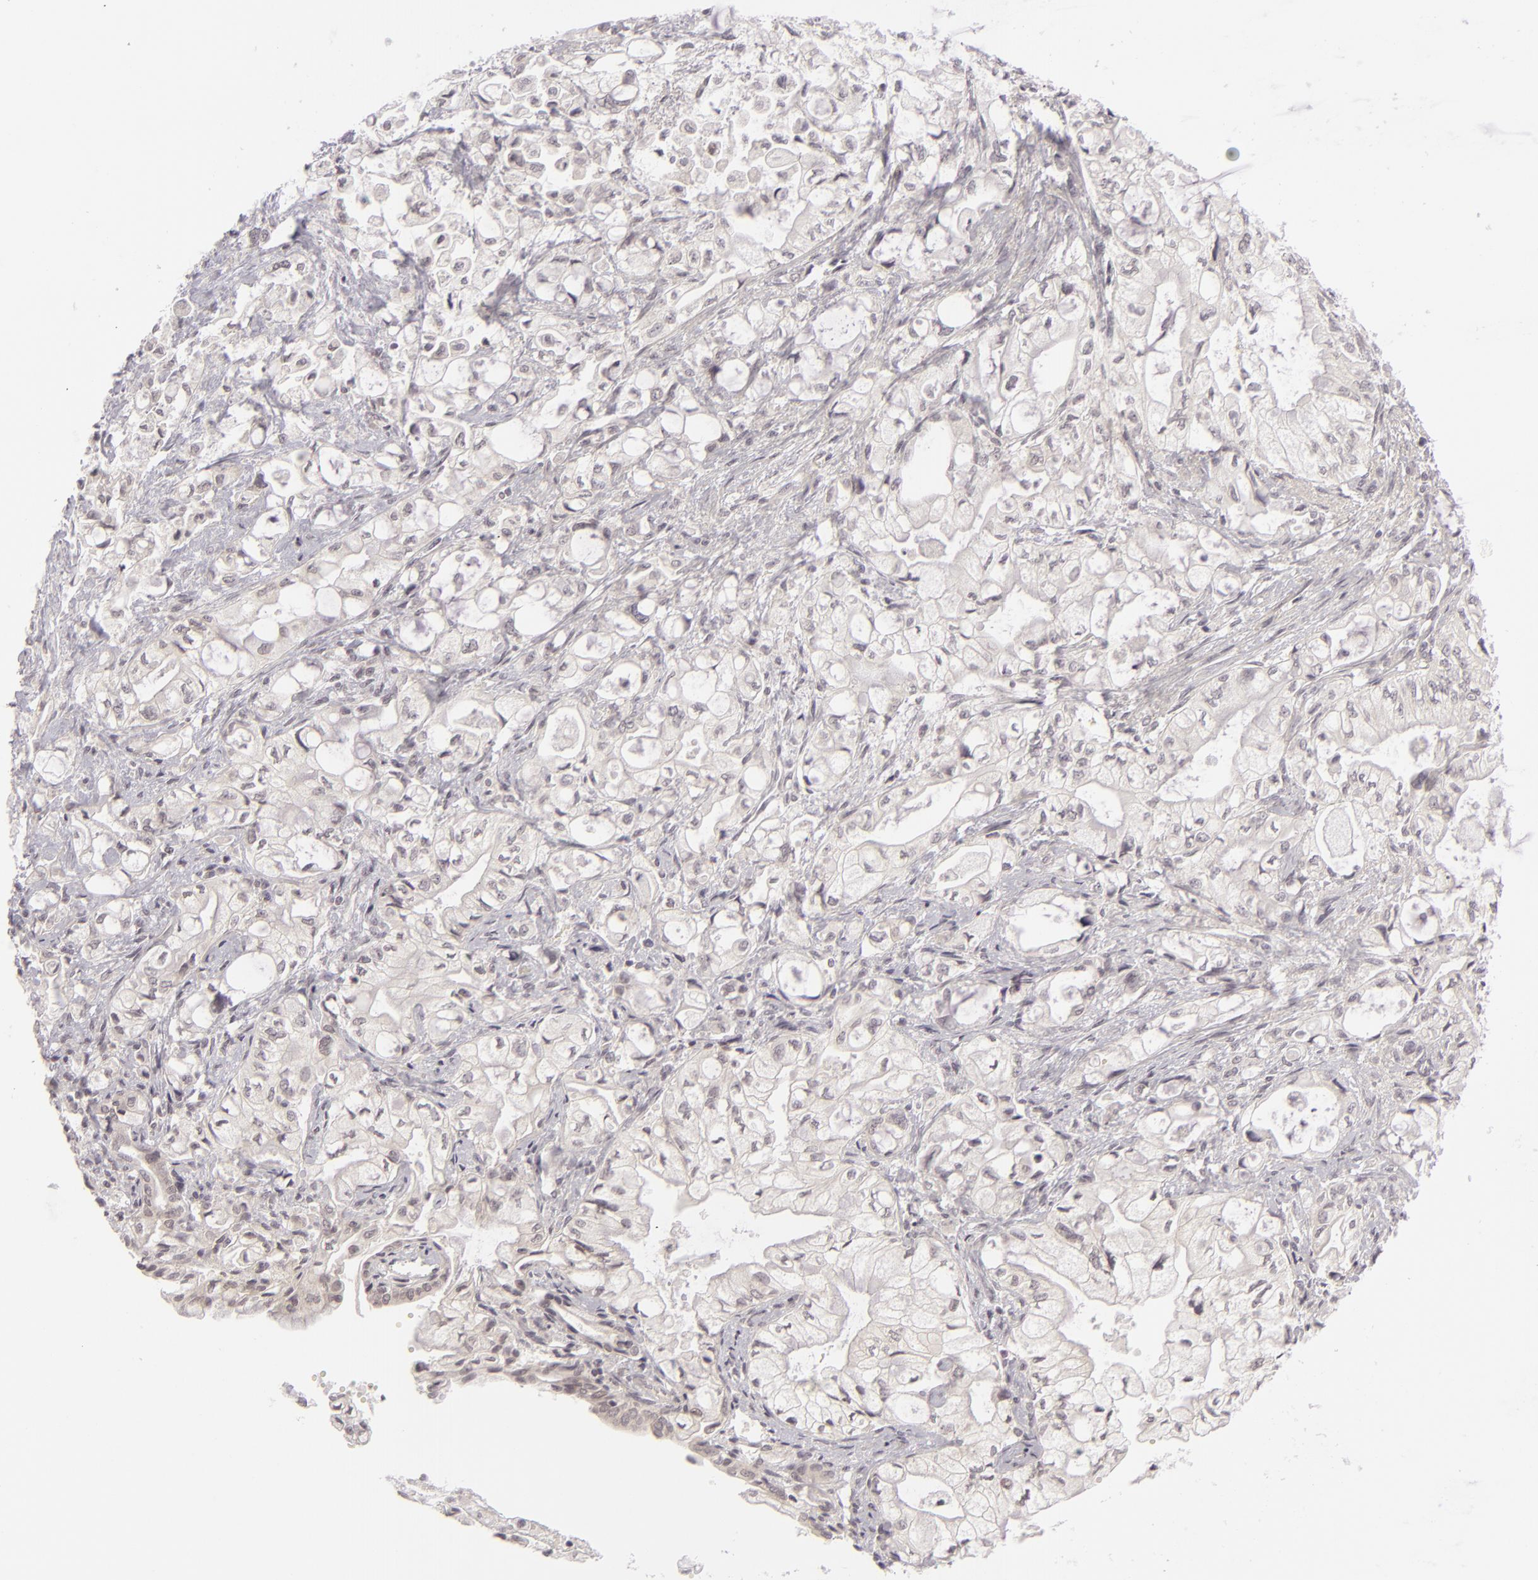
{"staining": {"intensity": "negative", "quantity": "none", "location": "none"}, "tissue": "pancreatic cancer", "cell_type": "Tumor cells", "image_type": "cancer", "snomed": [{"axis": "morphology", "description": "Adenocarcinoma, NOS"}, {"axis": "topography", "description": "Pancreas"}], "caption": "Pancreatic adenocarcinoma stained for a protein using immunohistochemistry (IHC) displays no positivity tumor cells.", "gene": "DLG3", "patient": {"sex": "male", "age": 79}}